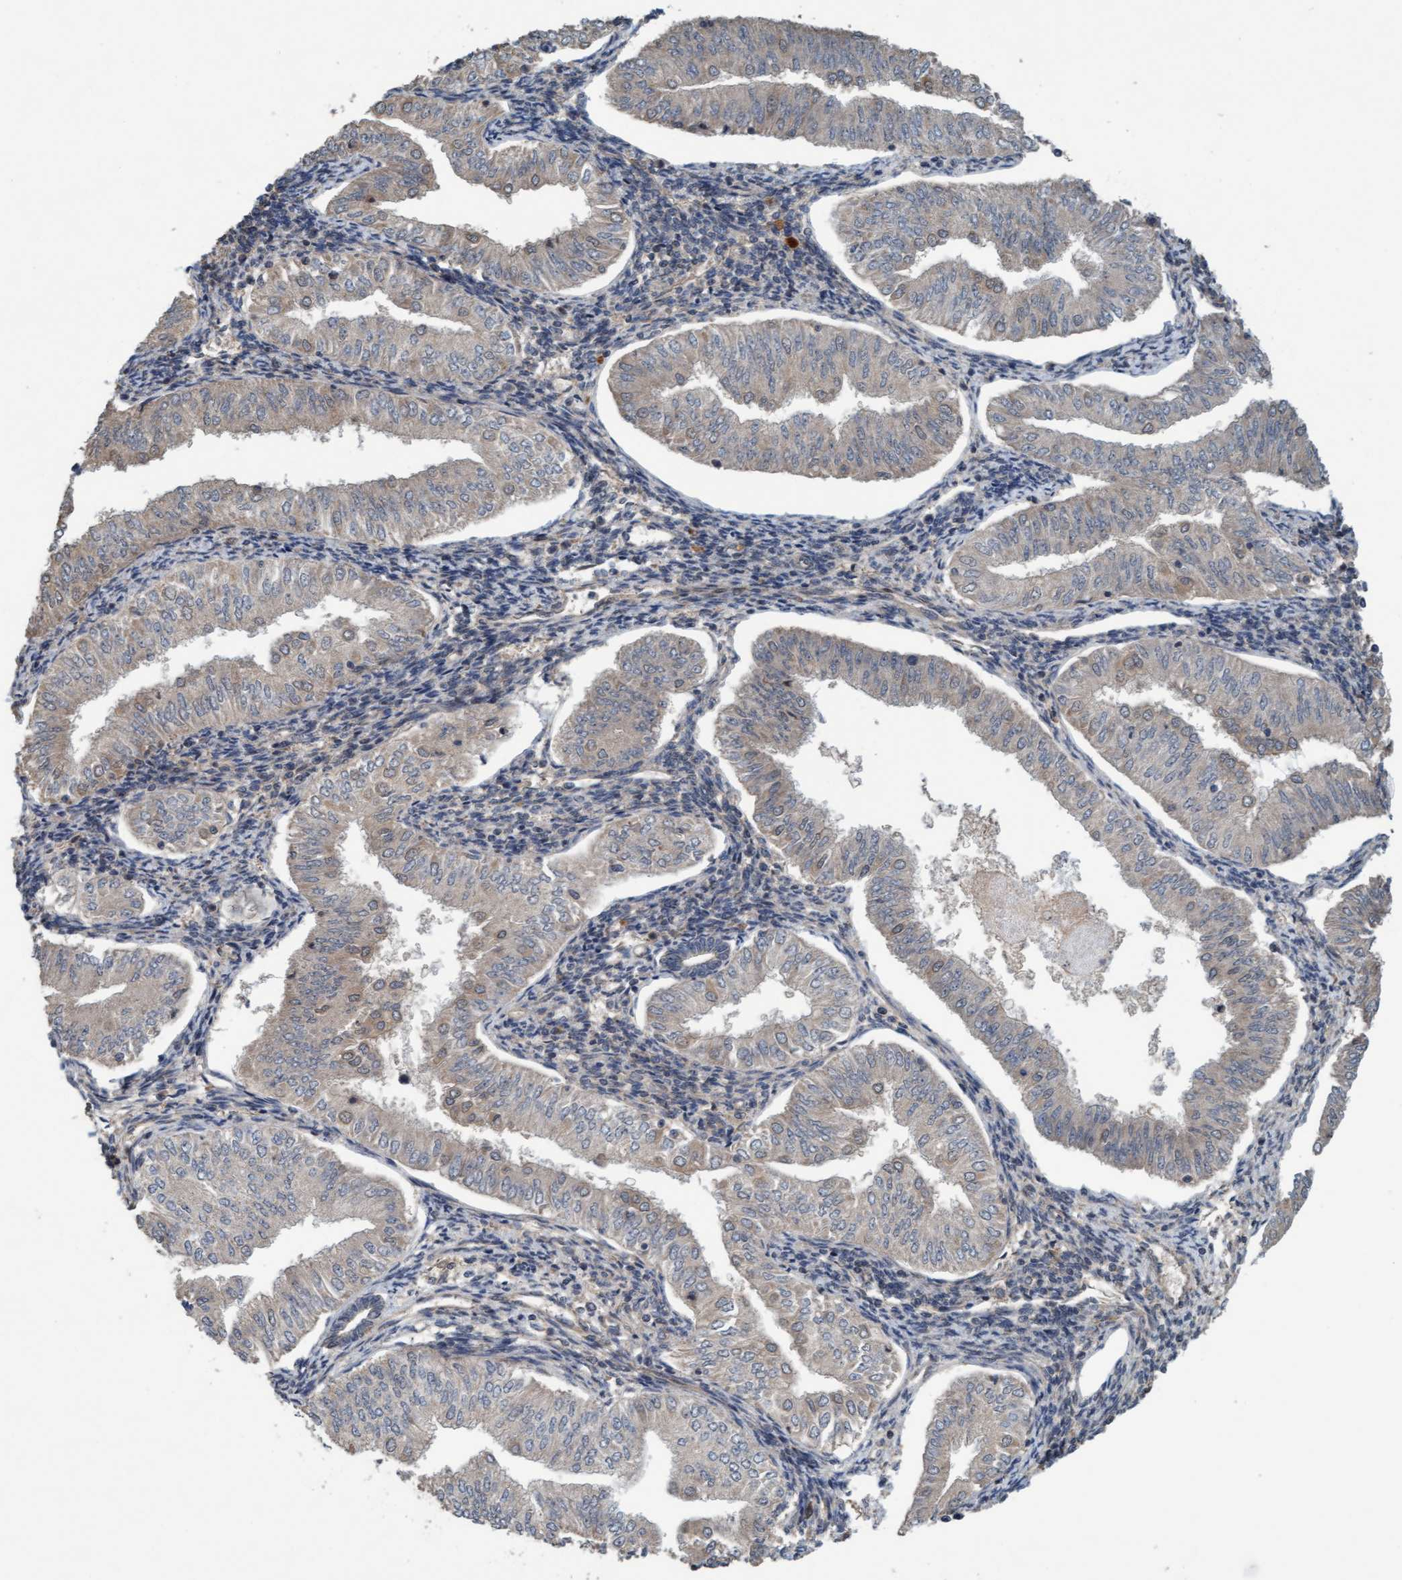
{"staining": {"intensity": "weak", "quantity": "<25%", "location": "cytoplasmic/membranous"}, "tissue": "endometrial cancer", "cell_type": "Tumor cells", "image_type": "cancer", "snomed": [{"axis": "morphology", "description": "Normal tissue, NOS"}, {"axis": "morphology", "description": "Adenocarcinoma, NOS"}, {"axis": "topography", "description": "Endometrium"}], "caption": "There is no significant positivity in tumor cells of endometrial cancer (adenocarcinoma).", "gene": "MLXIP", "patient": {"sex": "female", "age": 53}}